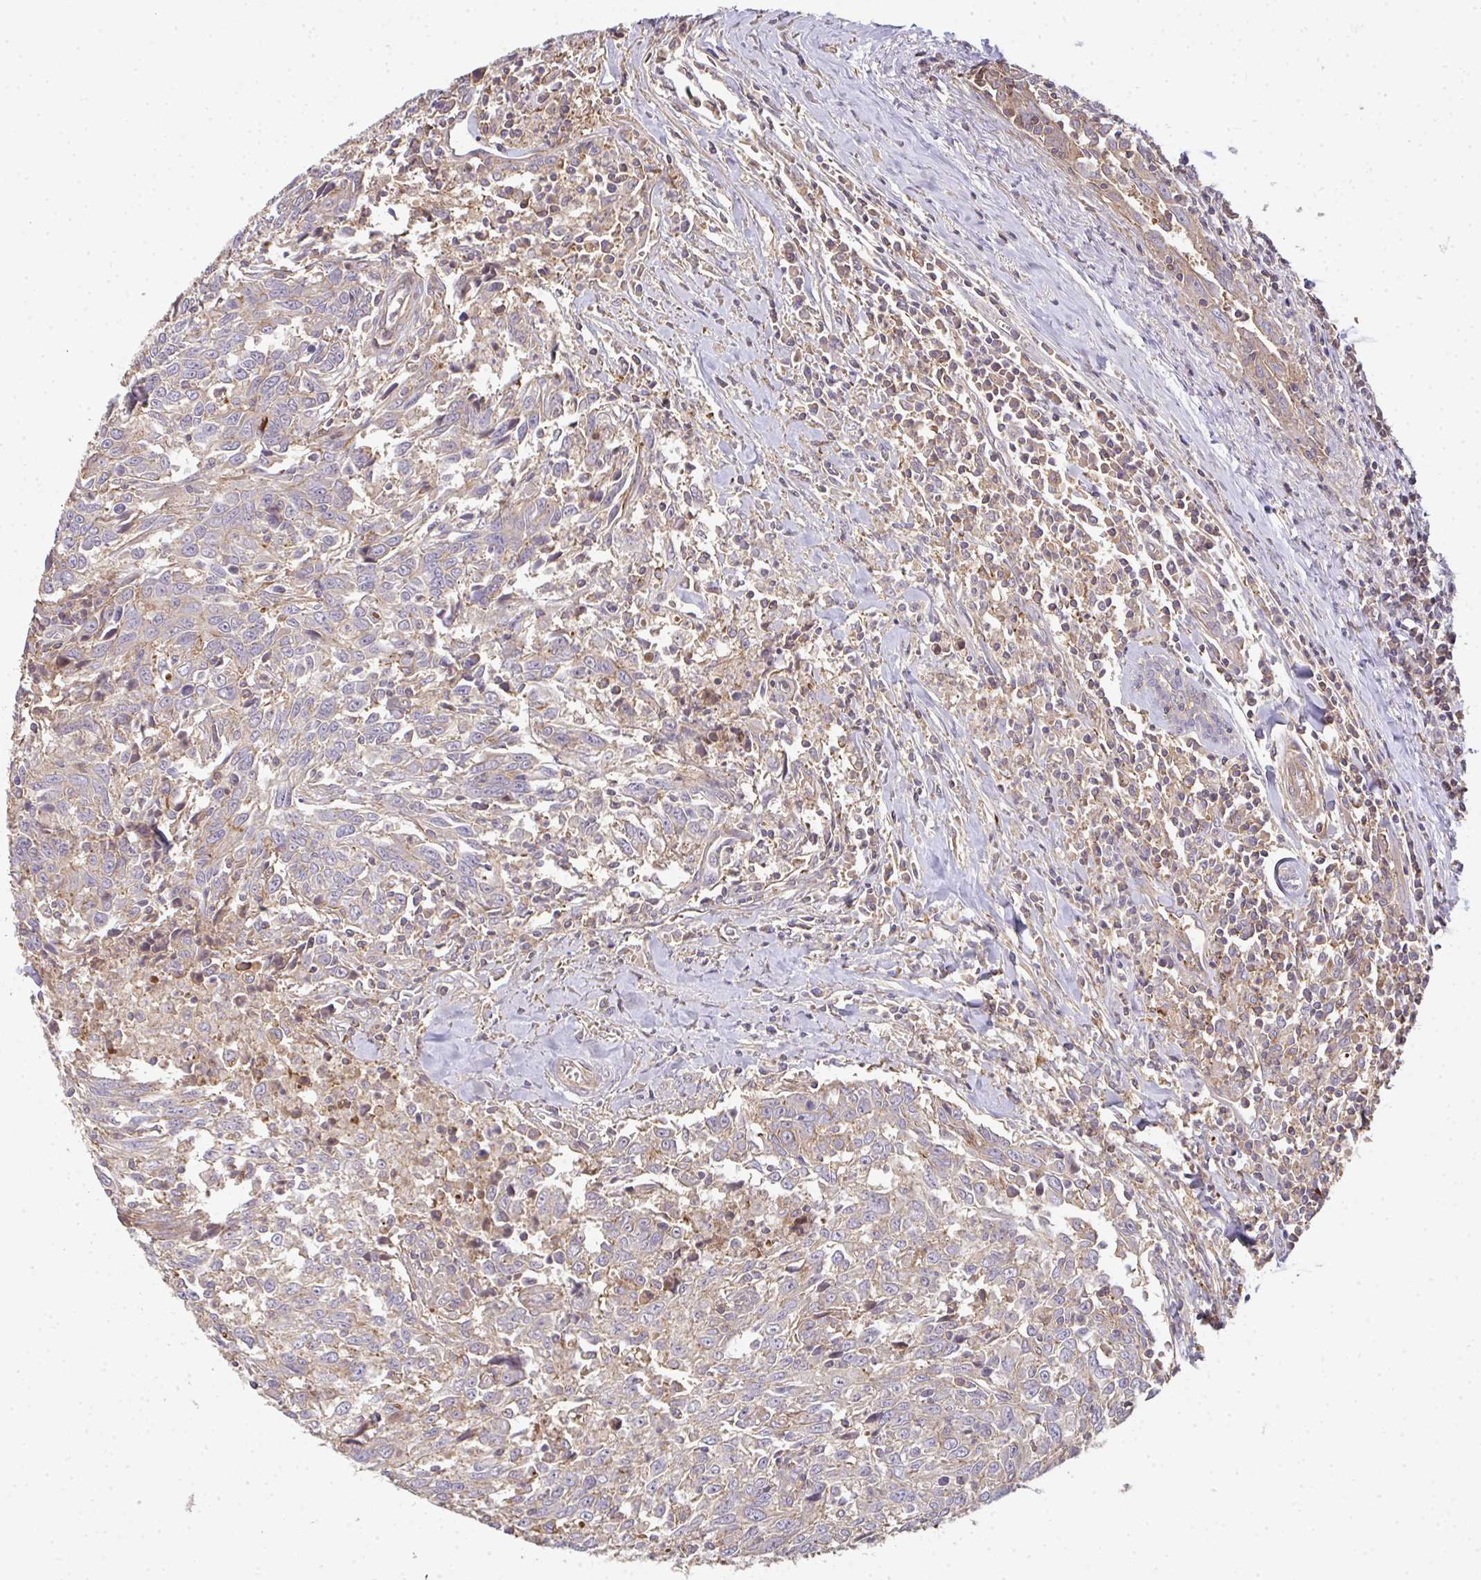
{"staining": {"intensity": "weak", "quantity": ">75%", "location": "cytoplasmic/membranous"}, "tissue": "breast cancer", "cell_type": "Tumor cells", "image_type": "cancer", "snomed": [{"axis": "morphology", "description": "Duct carcinoma"}, {"axis": "topography", "description": "Breast"}], "caption": "Intraductal carcinoma (breast) stained with a protein marker demonstrates weak staining in tumor cells.", "gene": "TNMD", "patient": {"sex": "female", "age": 50}}